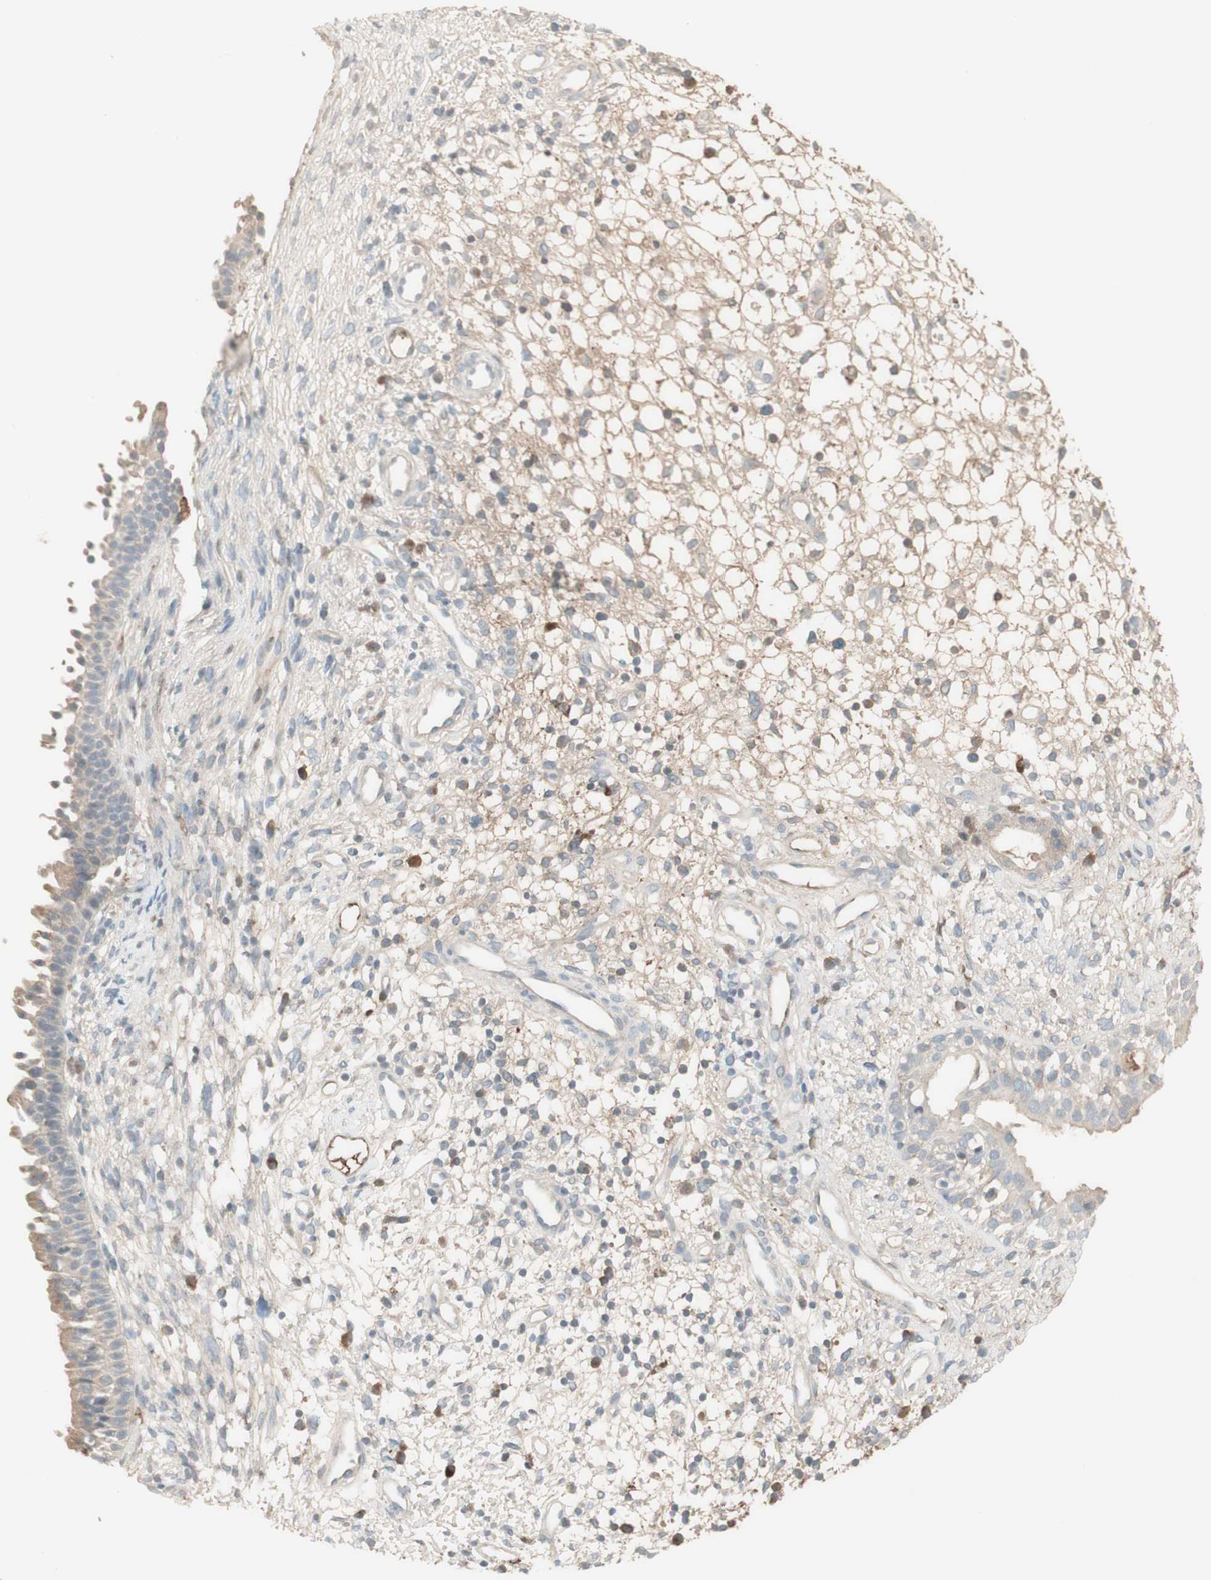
{"staining": {"intensity": "weak", "quantity": ">75%", "location": "cytoplasmic/membranous"}, "tissue": "nasopharynx", "cell_type": "Respiratory epithelial cells", "image_type": "normal", "snomed": [{"axis": "morphology", "description": "Normal tissue, NOS"}, {"axis": "topography", "description": "Nasopharynx"}], "caption": "Immunohistochemistry (IHC) micrograph of normal human nasopharynx stained for a protein (brown), which displays low levels of weak cytoplasmic/membranous positivity in about >75% of respiratory epithelial cells.", "gene": "IFNG", "patient": {"sex": "male", "age": 22}}